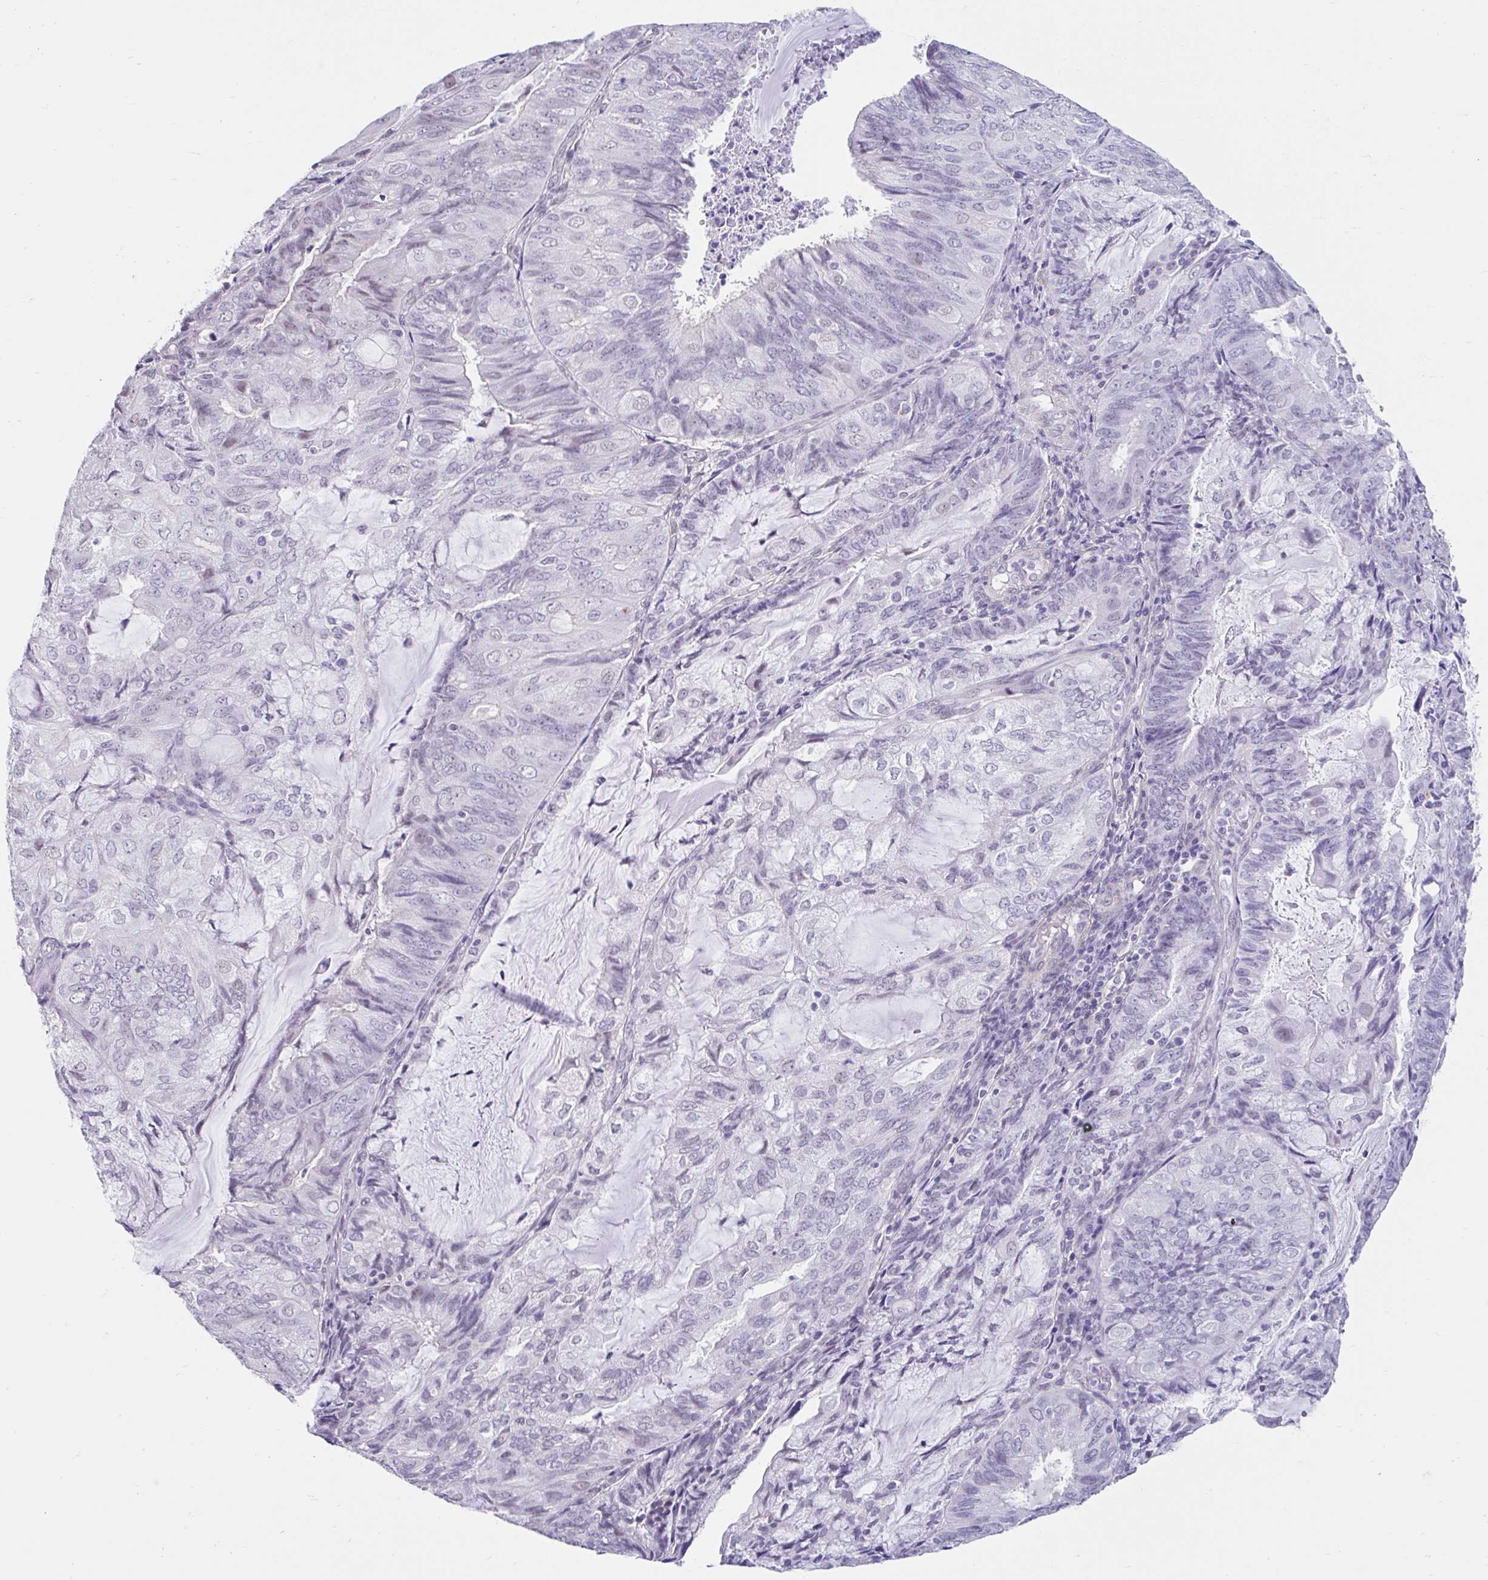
{"staining": {"intensity": "negative", "quantity": "none", "location": "none"}, "tissue": "endometrial cancer", "cell_type": "Tumor cells", "image_type": "cancer", "snomed": [{"axis": "morphology", "description": "Adenocarcinoma, NOS"}, {"axis": "topography", "description": "Endometrium"}], "caption": "Tumor cells show no significant protein expression in endometrial adenocarcinoma. Brightfield microscopy of immunohistochemistry (IHC) stained with DAB (3,3'-diaminobenzidine) (brown) and hematoxylin (blue), captured at high magnification.", "gene": "DCAF17", "patient": {"sex": "female", "age": 81}}